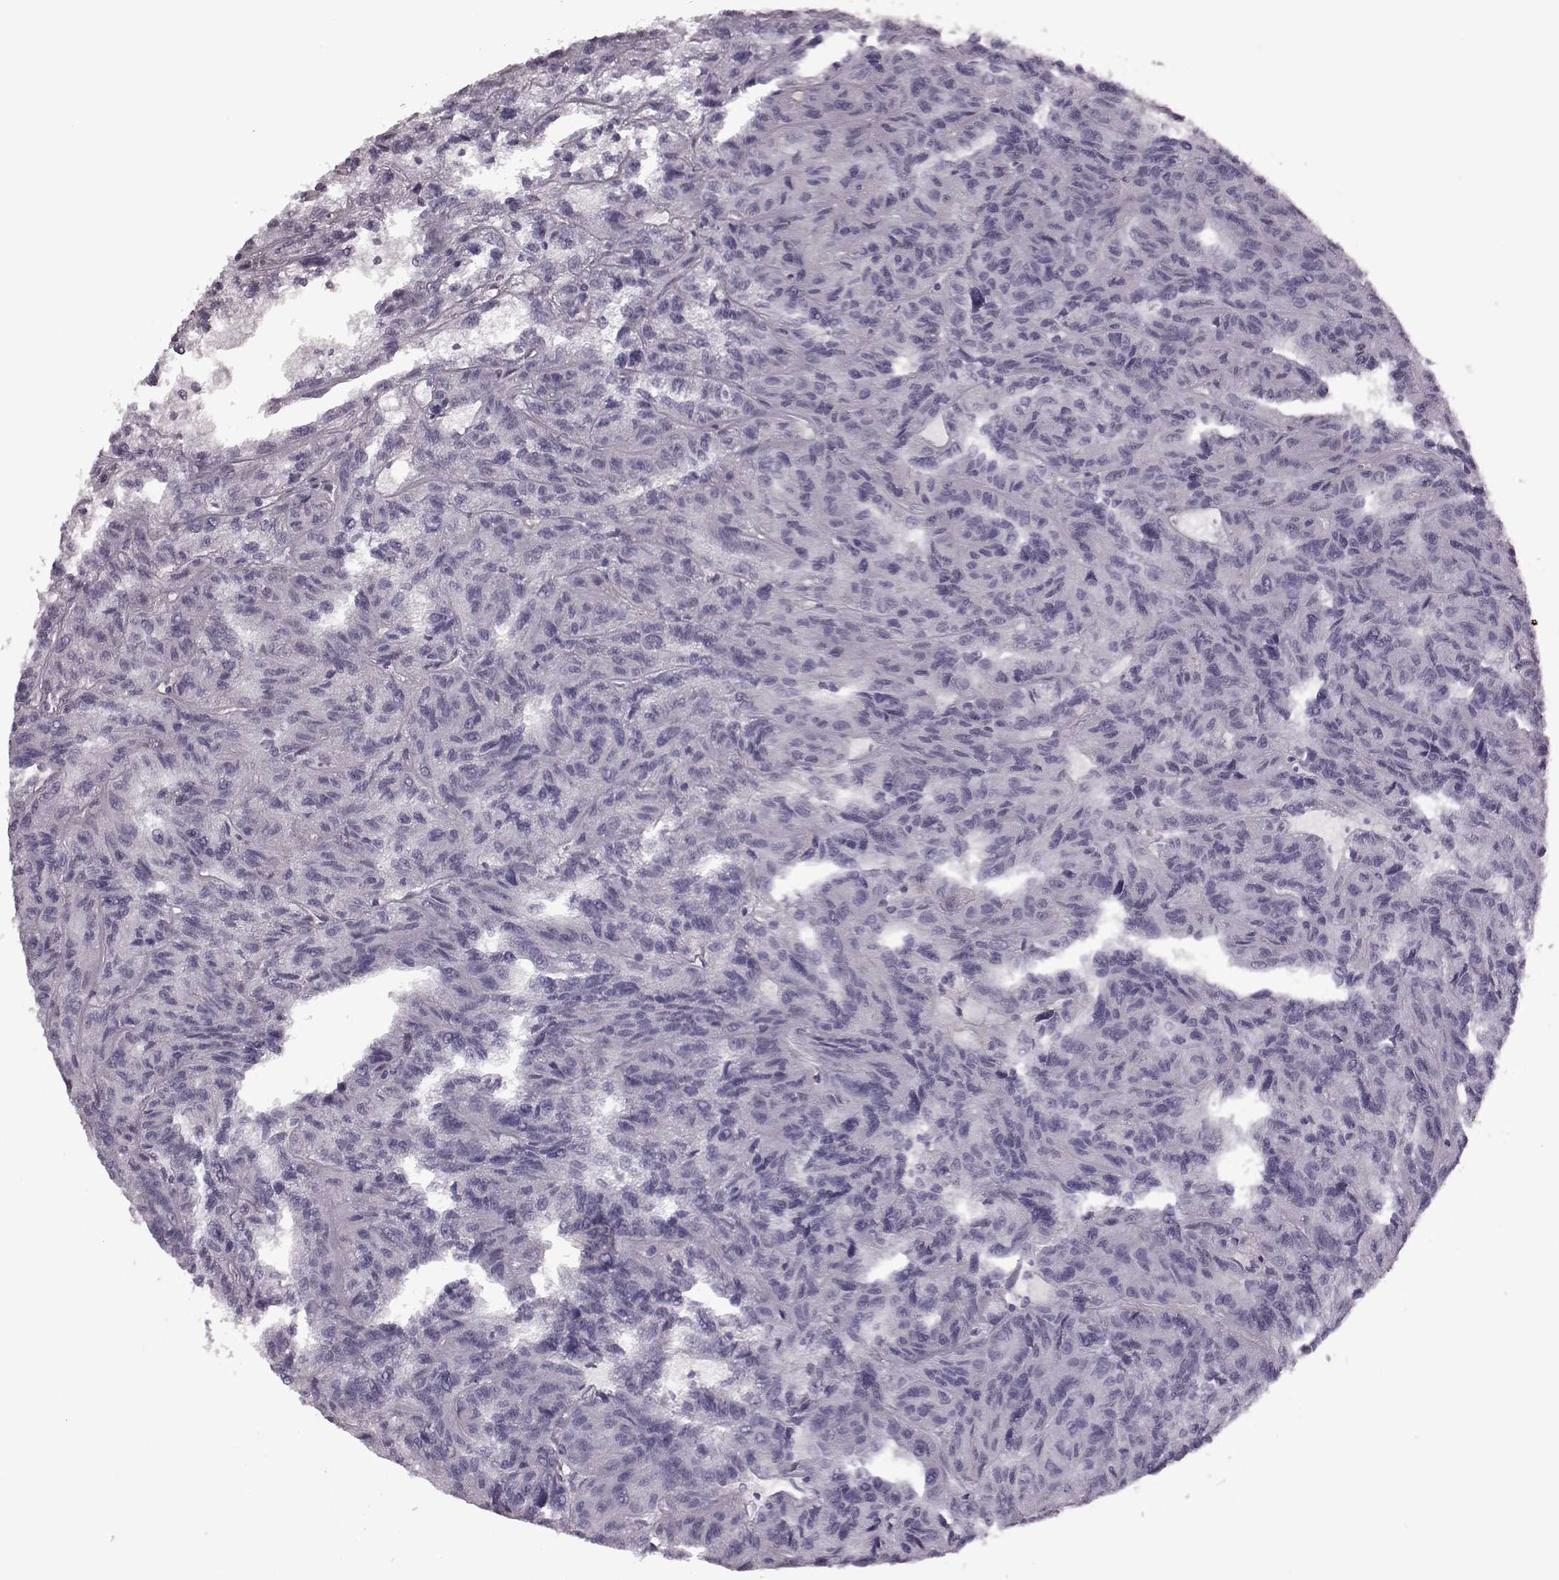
{"staining": {"intensity": "negative", "quantity": "none", "location": "none"}, "tissue": "renal cancer", "cell_type": "Tumor cells", "image_type": "cancer", "snomed": [{"axis": "morphology", "description": "Adenocarcinoma, NOS"}, {"axis": "topography", "description": "Kidney"}], "caption": "Tumor cells show no significant positivity in adenocarcinoma (renal). (Stains: DAB immunohistochemistry (IHC) with hematoxylin counter stain, Microscopy: brightfield microscopy at high magnification).", "gene": "SNTG1", "patient": {"sex": "male", "age": 79}}